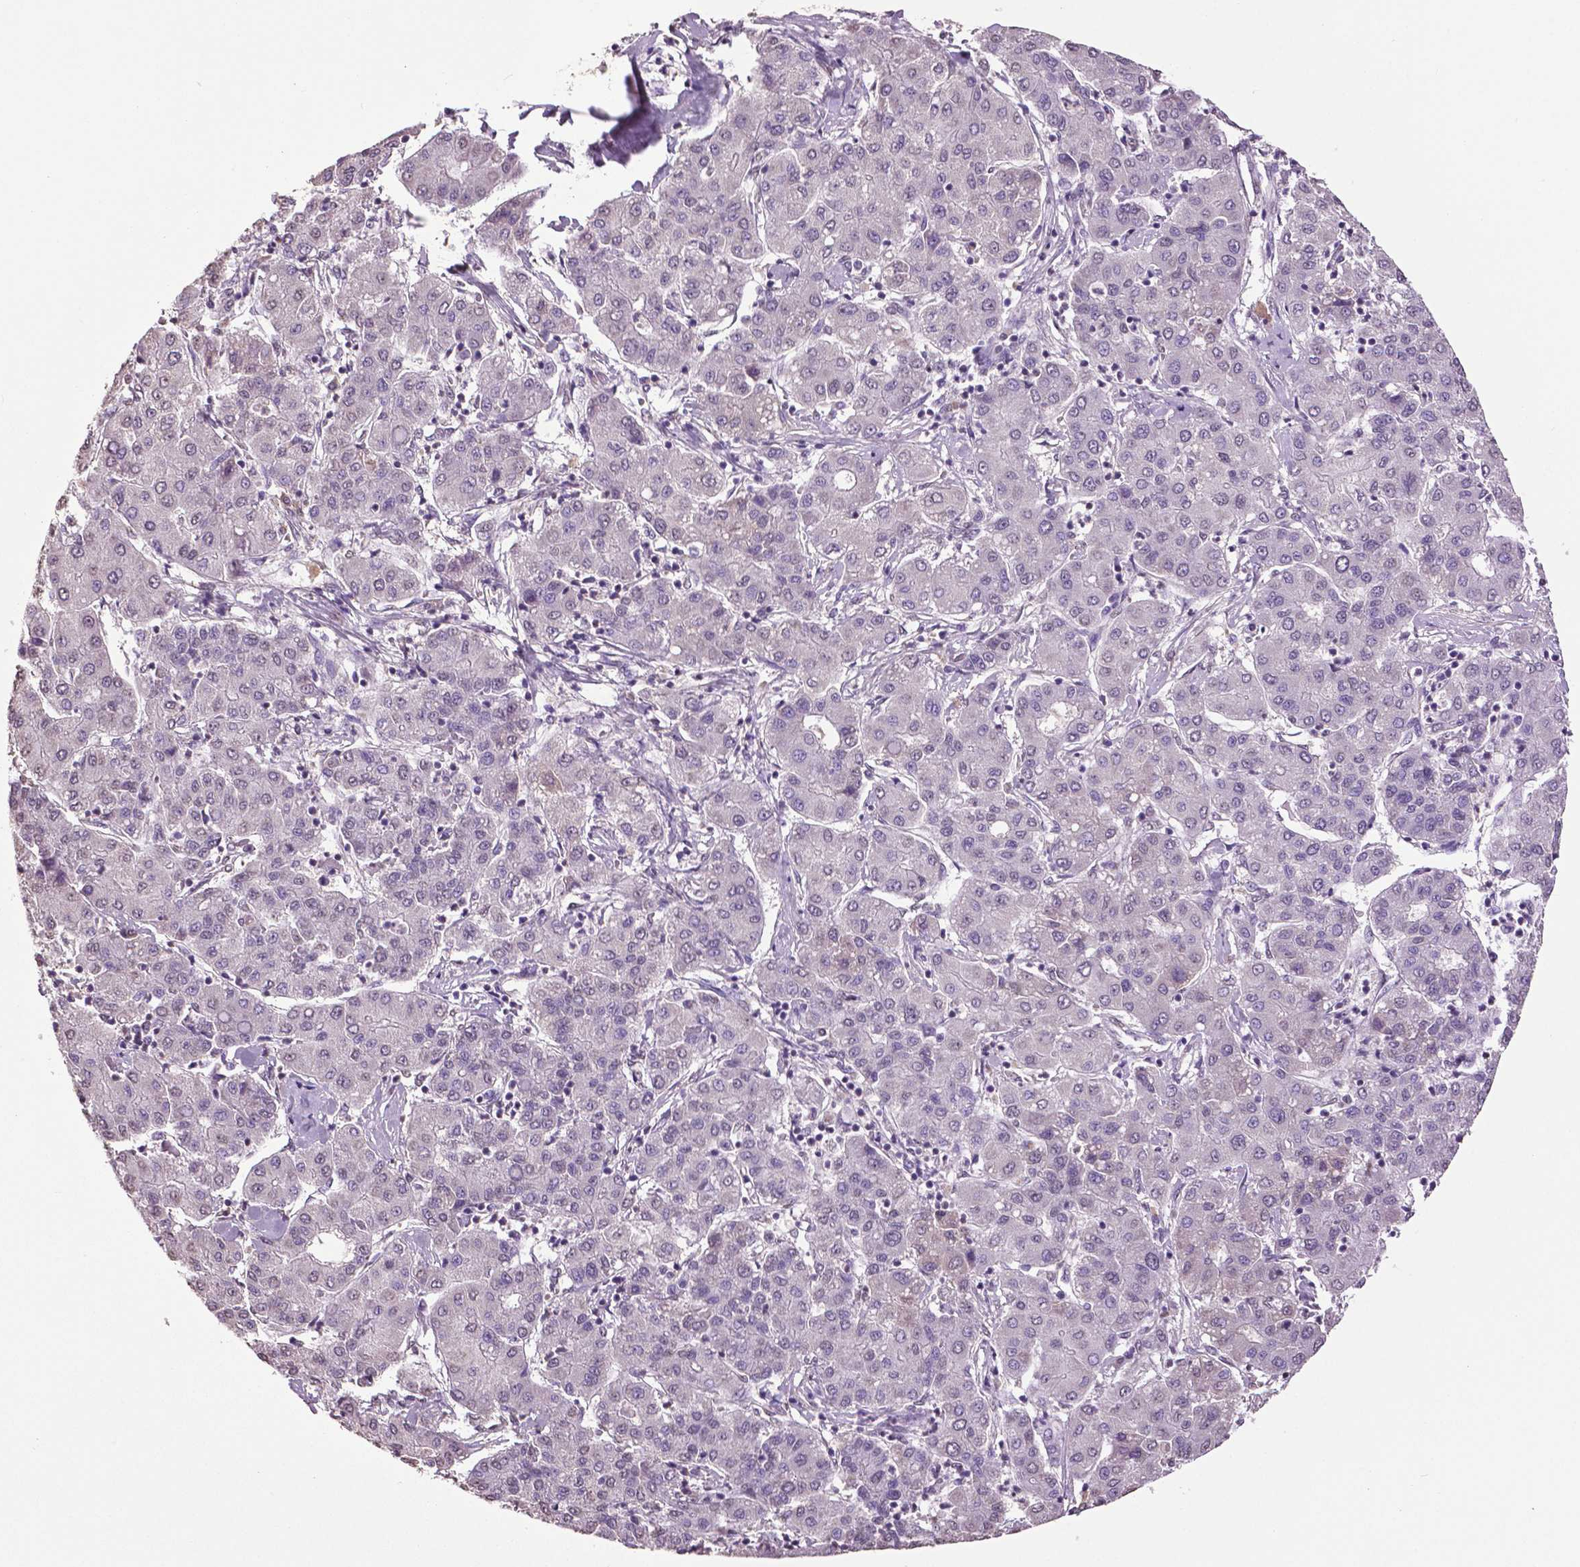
{"staining": {"intensity": "negative", "quantity": "none", "location": "none"}, "tissue": "liver cancer", "cell_type": "Tumor cells", "image_type": "cancer", "snomed": [{"axis": "morphology", "description": "Carcinoma, Hepatocellular, NOS"}, {"axis": "topography", "description": "Liver"}], "caption": "IHC of human liver cancer (hepatocellular carcinoma) shows no staining in tumor cells.", "gene": "RUNX3", "patient": {"sex": "male", "age": 65}}